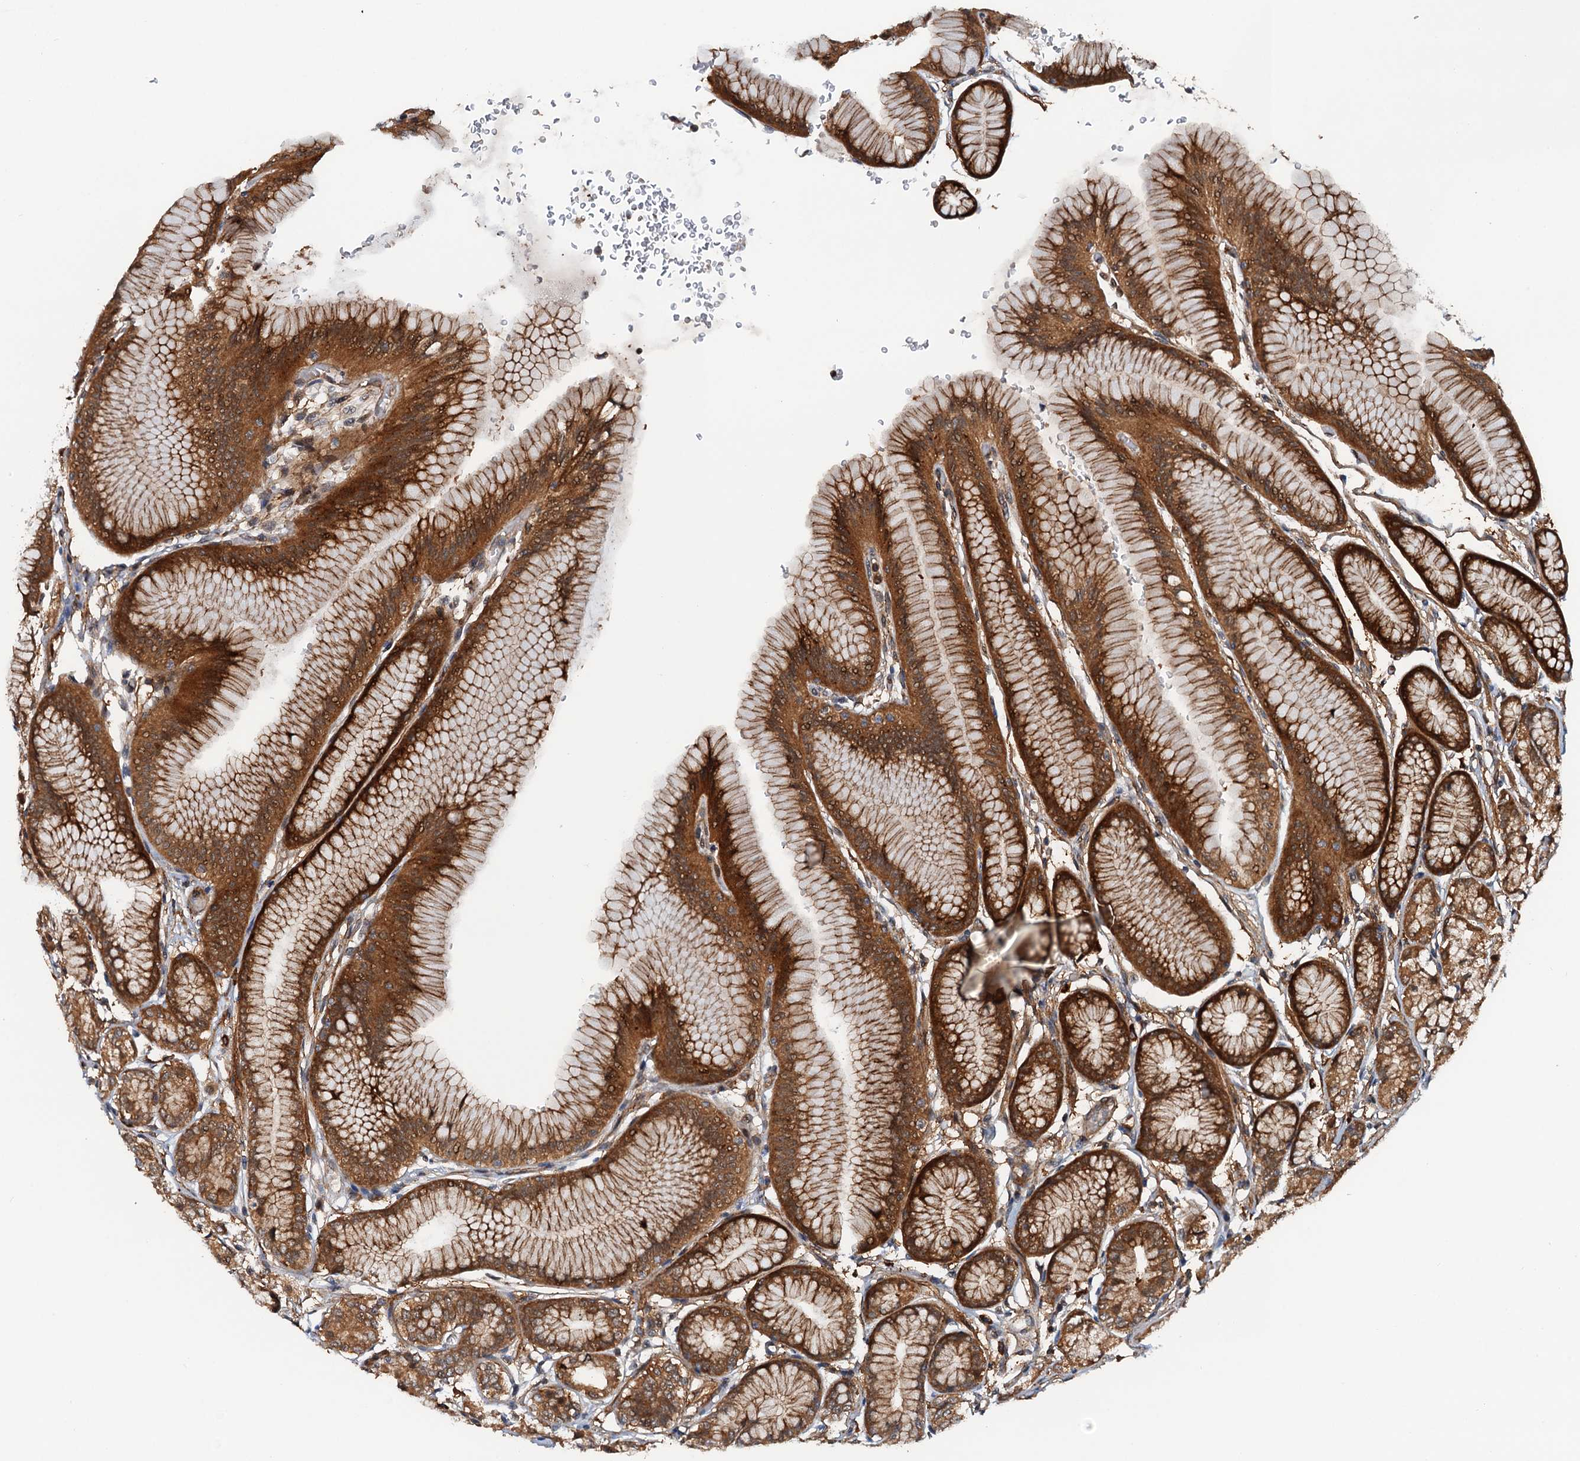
{"staining": {"intensity": "strong", "quantity": ">75%", "location": "cytoplasmic/membranous,nuclear"}, "tissue": "stomach", "cell_type": "Glandular cells", "image_type": "normal", "snomed": [{"axis": "morphology", "description": "Normal tissue, NOS"}, {"axis": "morphology", "description": "Adenocarcinoma, NOS"}, {"axis": "morphology", "description": "Adenocarcinoma, High grade"}, {"axis": "topography", "description": "Stomach, upper"}, {"axis": "topography", "description": "Stomach"}], "caption": "The photomicrograph reveals immunohistochemical staining of normal stomach. There is strong cytoplasmic/membranous,nuclear staining is seen in about >75% of glandular cells.", "gene": "AAGAB", "patient": {"sex": "female", "age": 65}}